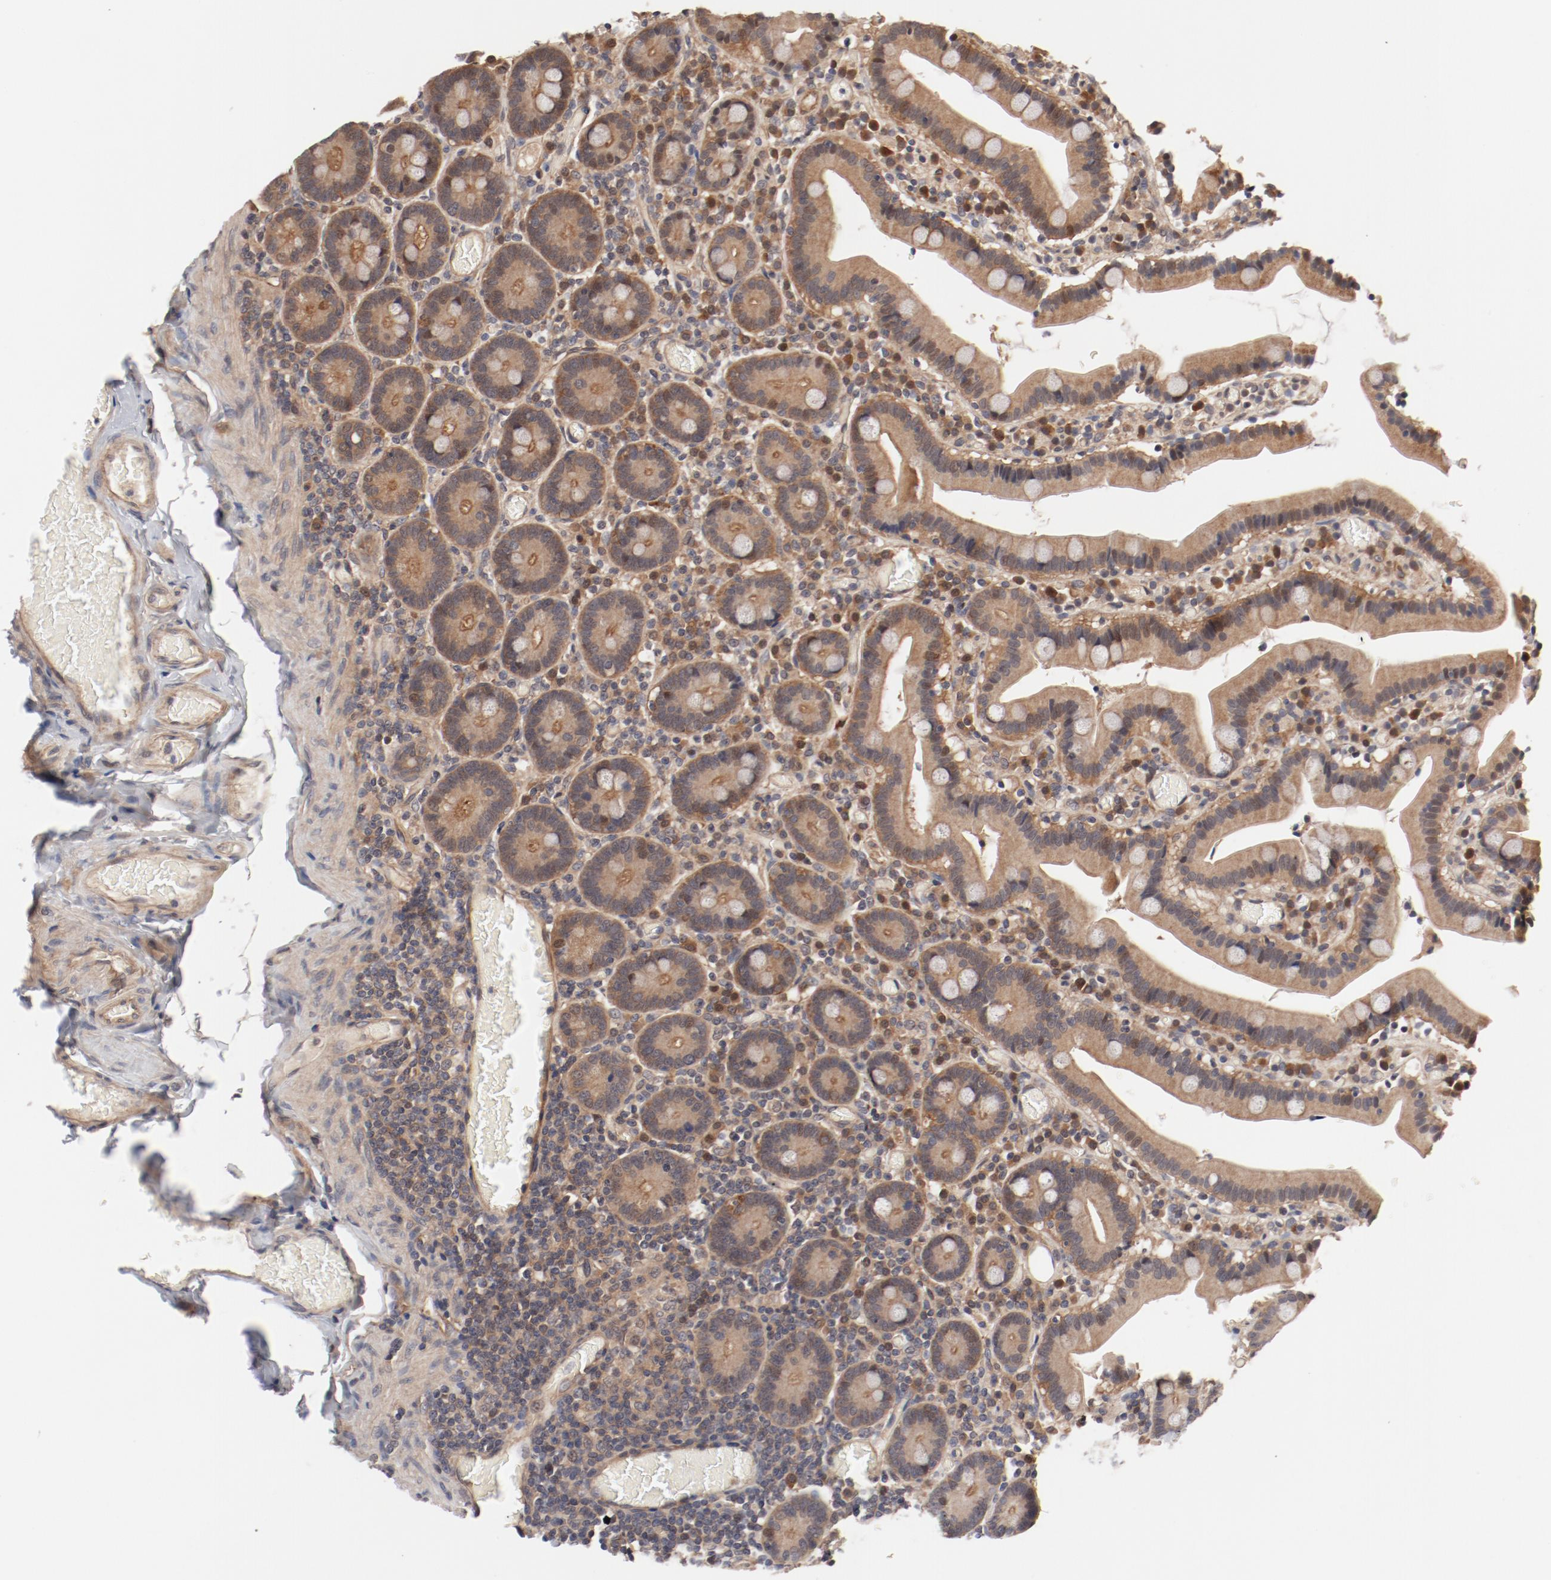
{"staining": {"intensity": "moderate", "quantity": ">75%", "location": "cytoplasmic/membranous"}, "tissue": "duodenum", "cell_type": "Glandular cells", "image_type": "normal", "snomed": [{"axis": "morphology", "description": "Normal tissue, NOS"}, {"axis": "topography", "description": "Duodenum"}], "caption": "Immunohistochemical staining of normal human duodenum displays moderate cytoplasmic/membranous protein staining in about >75% of glandular cells.", "gene": "PITPNM2", "patient": {"sex": "female", "age": 53}}